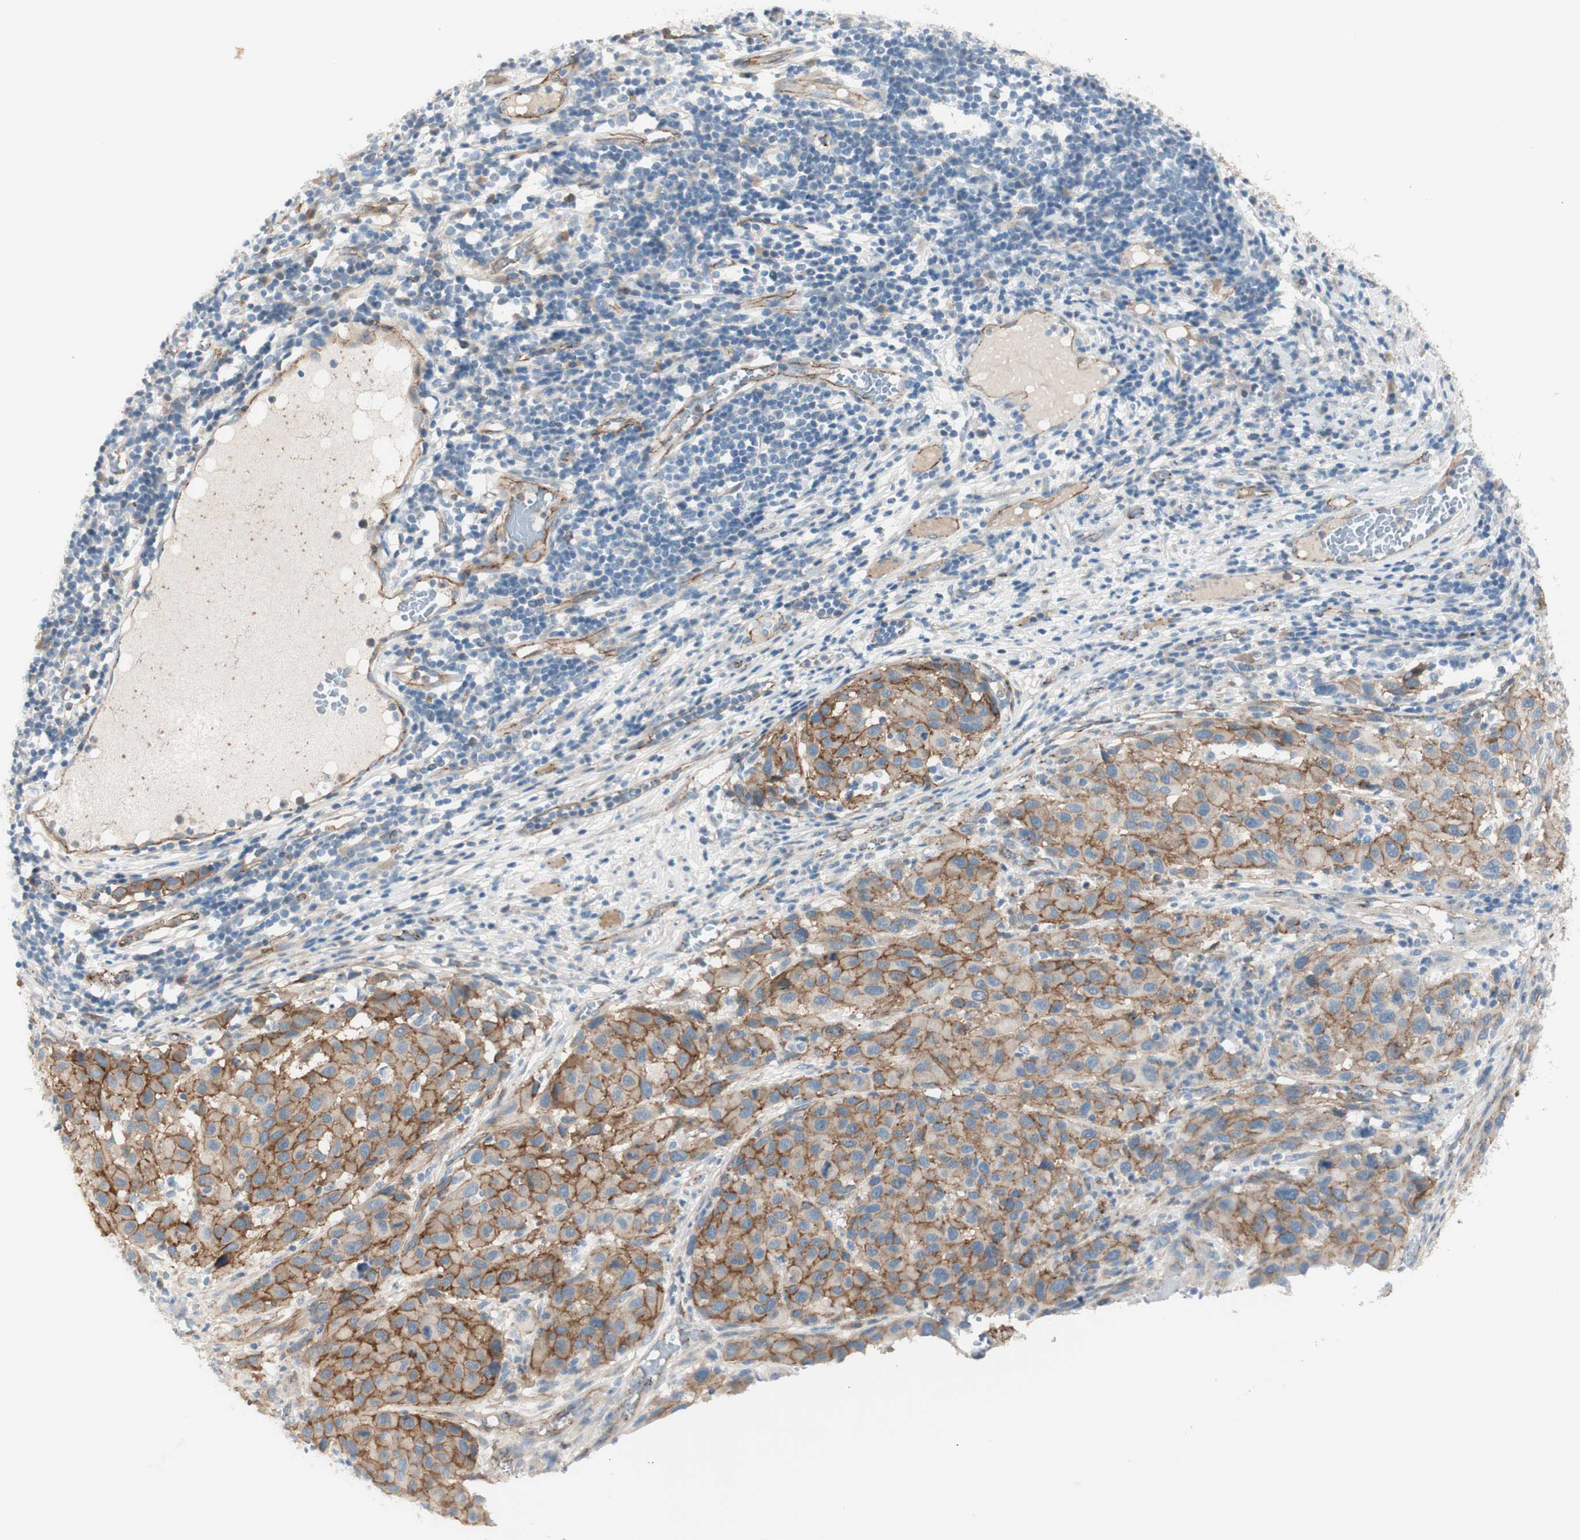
{"staining": {"intensity": "moderate", "quantity": "25%-75%", "location": "cytoplasmic/membranous"}, "tissue": "melanoma", "cell_type": "Tumor cells", "image_type": "cancer", "snomed": [{"axis": "morphology", "description": "Malignant melanoma, Metastatic site"}, {"axis": "topography", "description": "Lymph node"}], "caption": "This is an image of immunohistochemistry staining of melanoma, which shows moderate staining in the cytoplasmic/membranous of tumor cells.", "gene": "TJP1", "patient": {"sex": "male", "age": 61}}